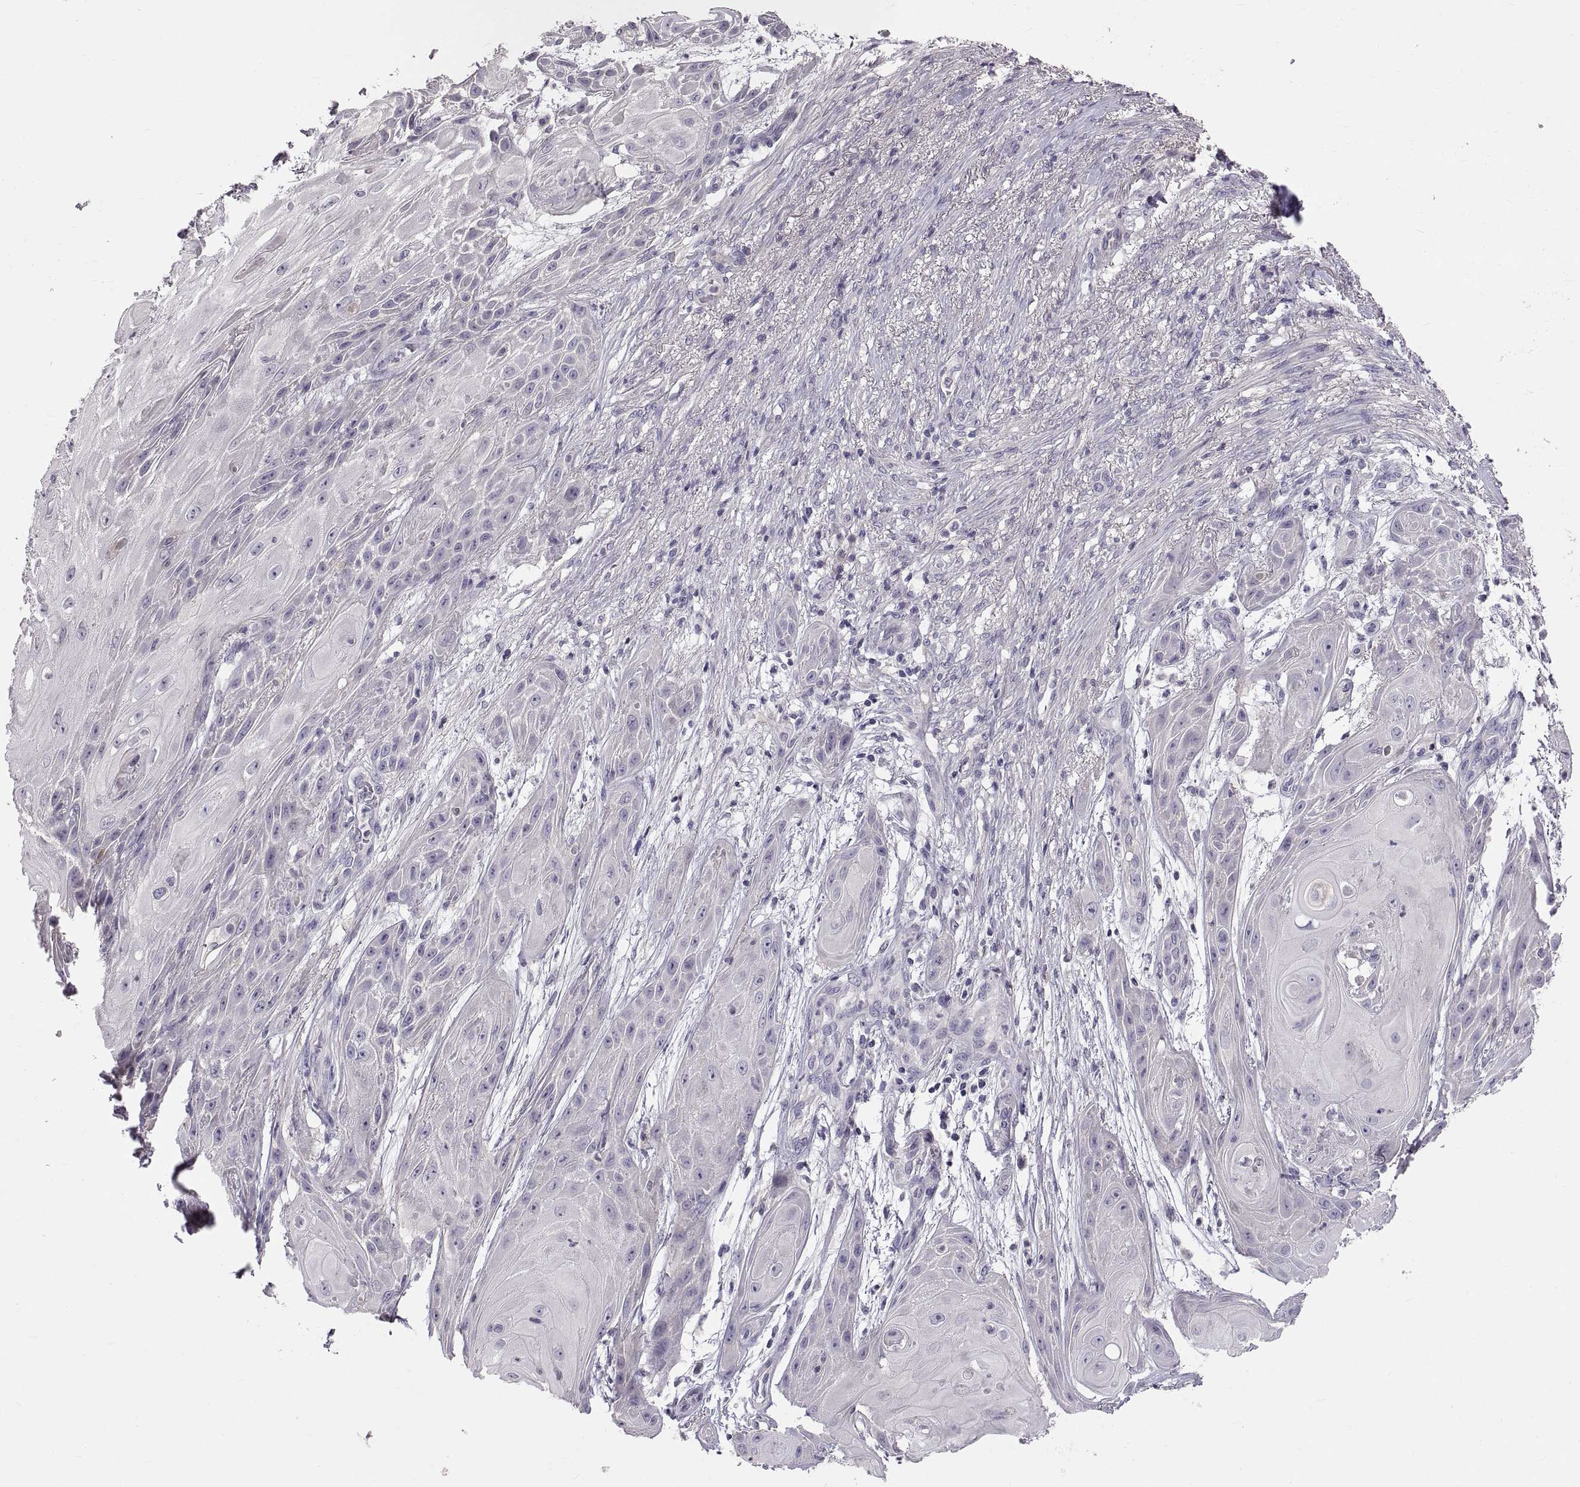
{"staining": {"intensity": "negative", "quantity": "none", "location": "none"}, "tissue": "skin cancer", "cell_type": "Tumor cells", "image_type": "cancer", "snomed": [{"axis": "morphology", "description": "Squamous cell carcinoma, NOS"}, {"axis": "topography", "description": "Skin"}], "caption": "Immunohistochemical staining of human skin cancer (squamous cell carcinoma) shows no significant staining in tumor cells.", "gene": "WFDC8", "patient": {"sex": "male", "age": 62}}